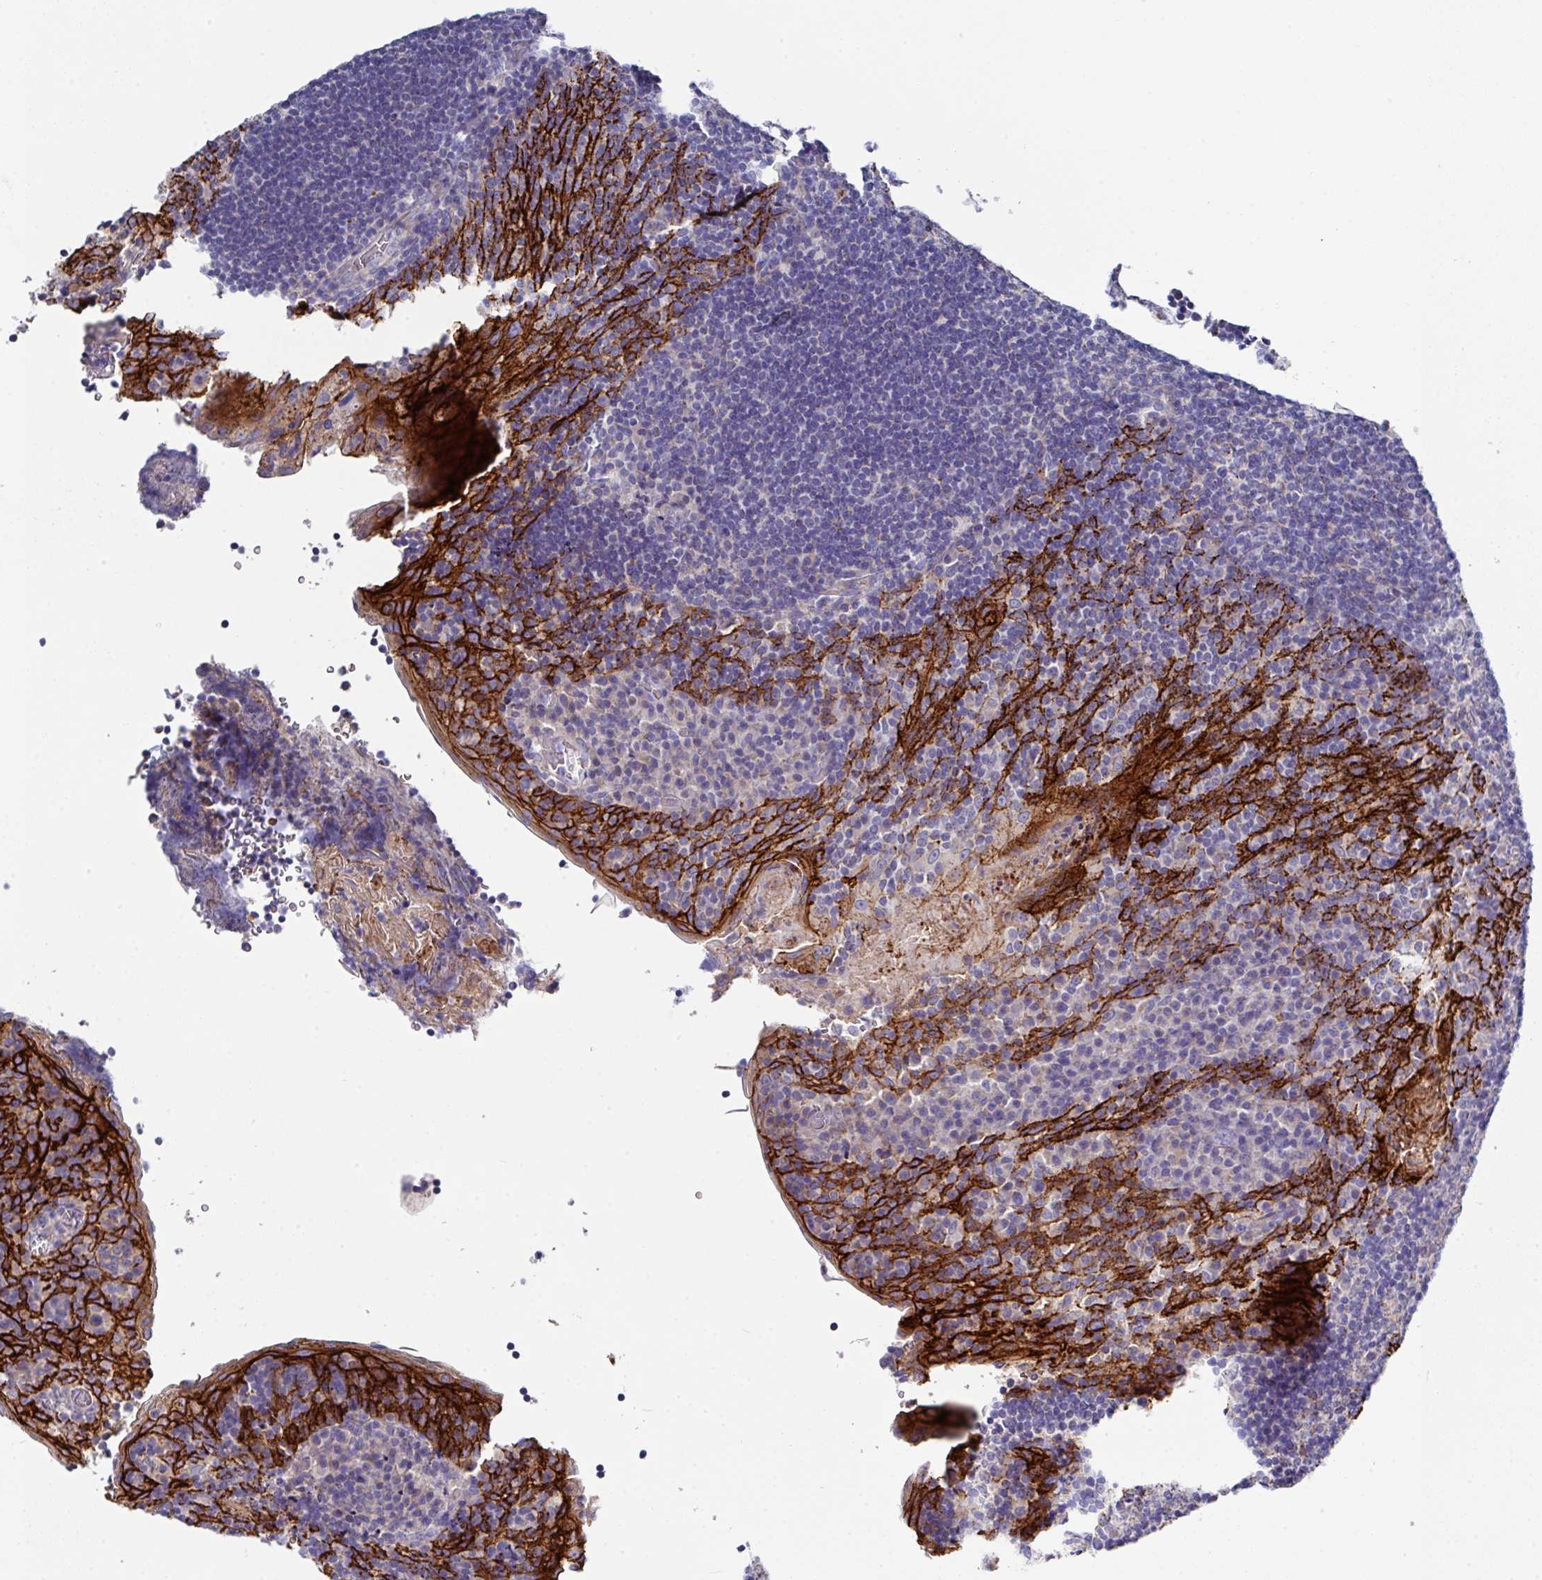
{"staining": {"intensity": "negative", "quantity": "none", "location": "none"}, "tissue": "tonsil", "cell_type": "Germinal center cells", "image_type": "normal", "snomed": [{"axis": "morphology", "description": "Normal tissue, NOS"}, {"axis": "topography", "description": "Tonsil"}], "caption": "DAB (3,3'-diaminobenzidine) immunohistochemical staining of benign human tonsil displays no significant positivity in germinal center cells. (IHC, brightfield microscopy, high magnification).", "gene": "CLDN1", "patient": {"sex": "male", "age": 17}}